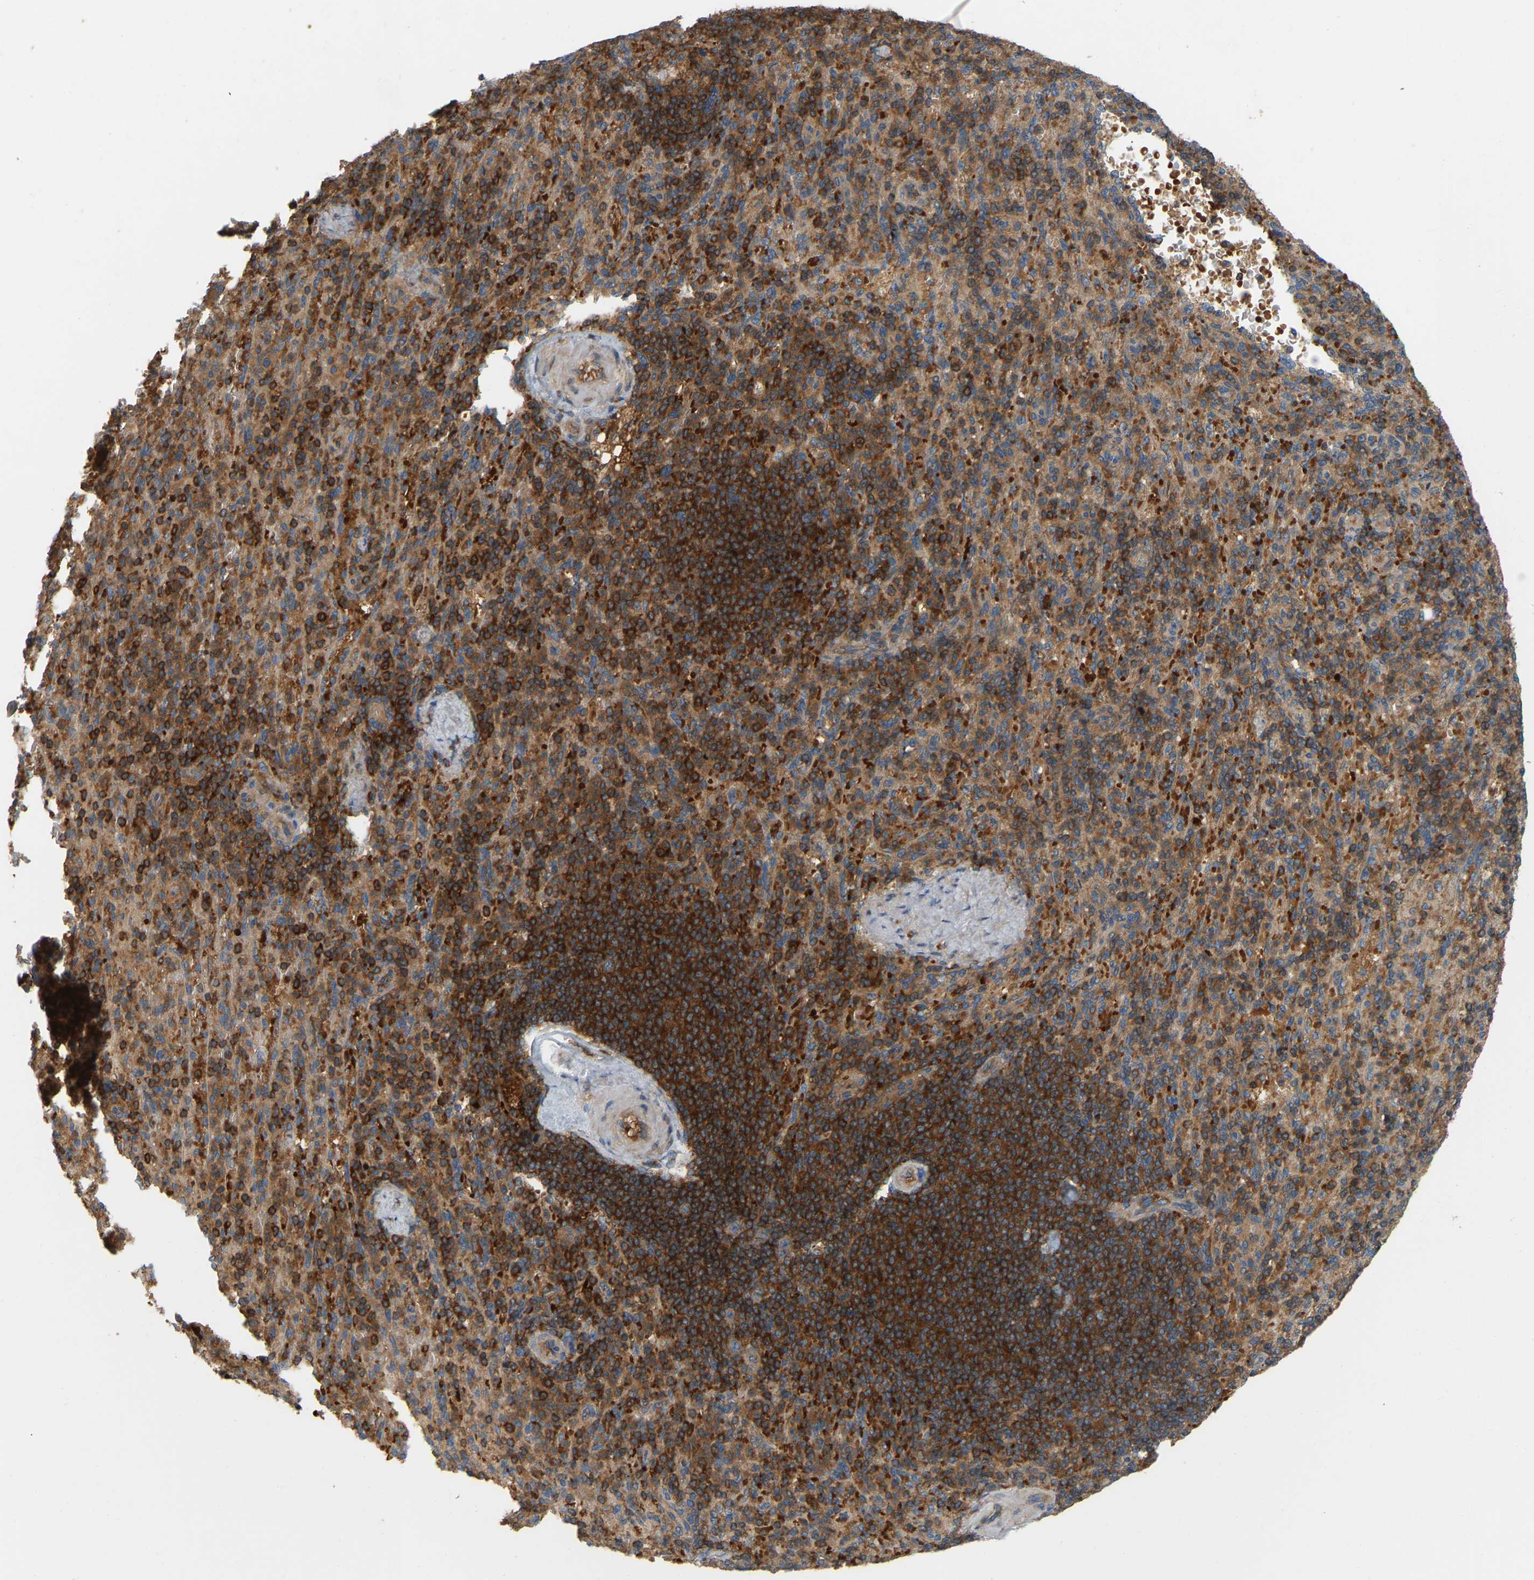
{"staining": {"intensity": "strong", "quantity": ">75%", "location": "cytoplasmic/membranous"}, "tissue": "spleen", "cell_type": "Cells in red pulp", "image_type": "normal", "snomed": [{"axis": "morphology", "description": "Normal tissue, NOS"}, {"axis": "topography", "description": "Spleen"}], "caption": "A histopathology image of human spleen stained for a protein demonstrates strong cytoplasmic/membranous brown staining in cells in red pulp.", "gene": "AKAP13", "patient": {"sex": "female", "age": 74}}